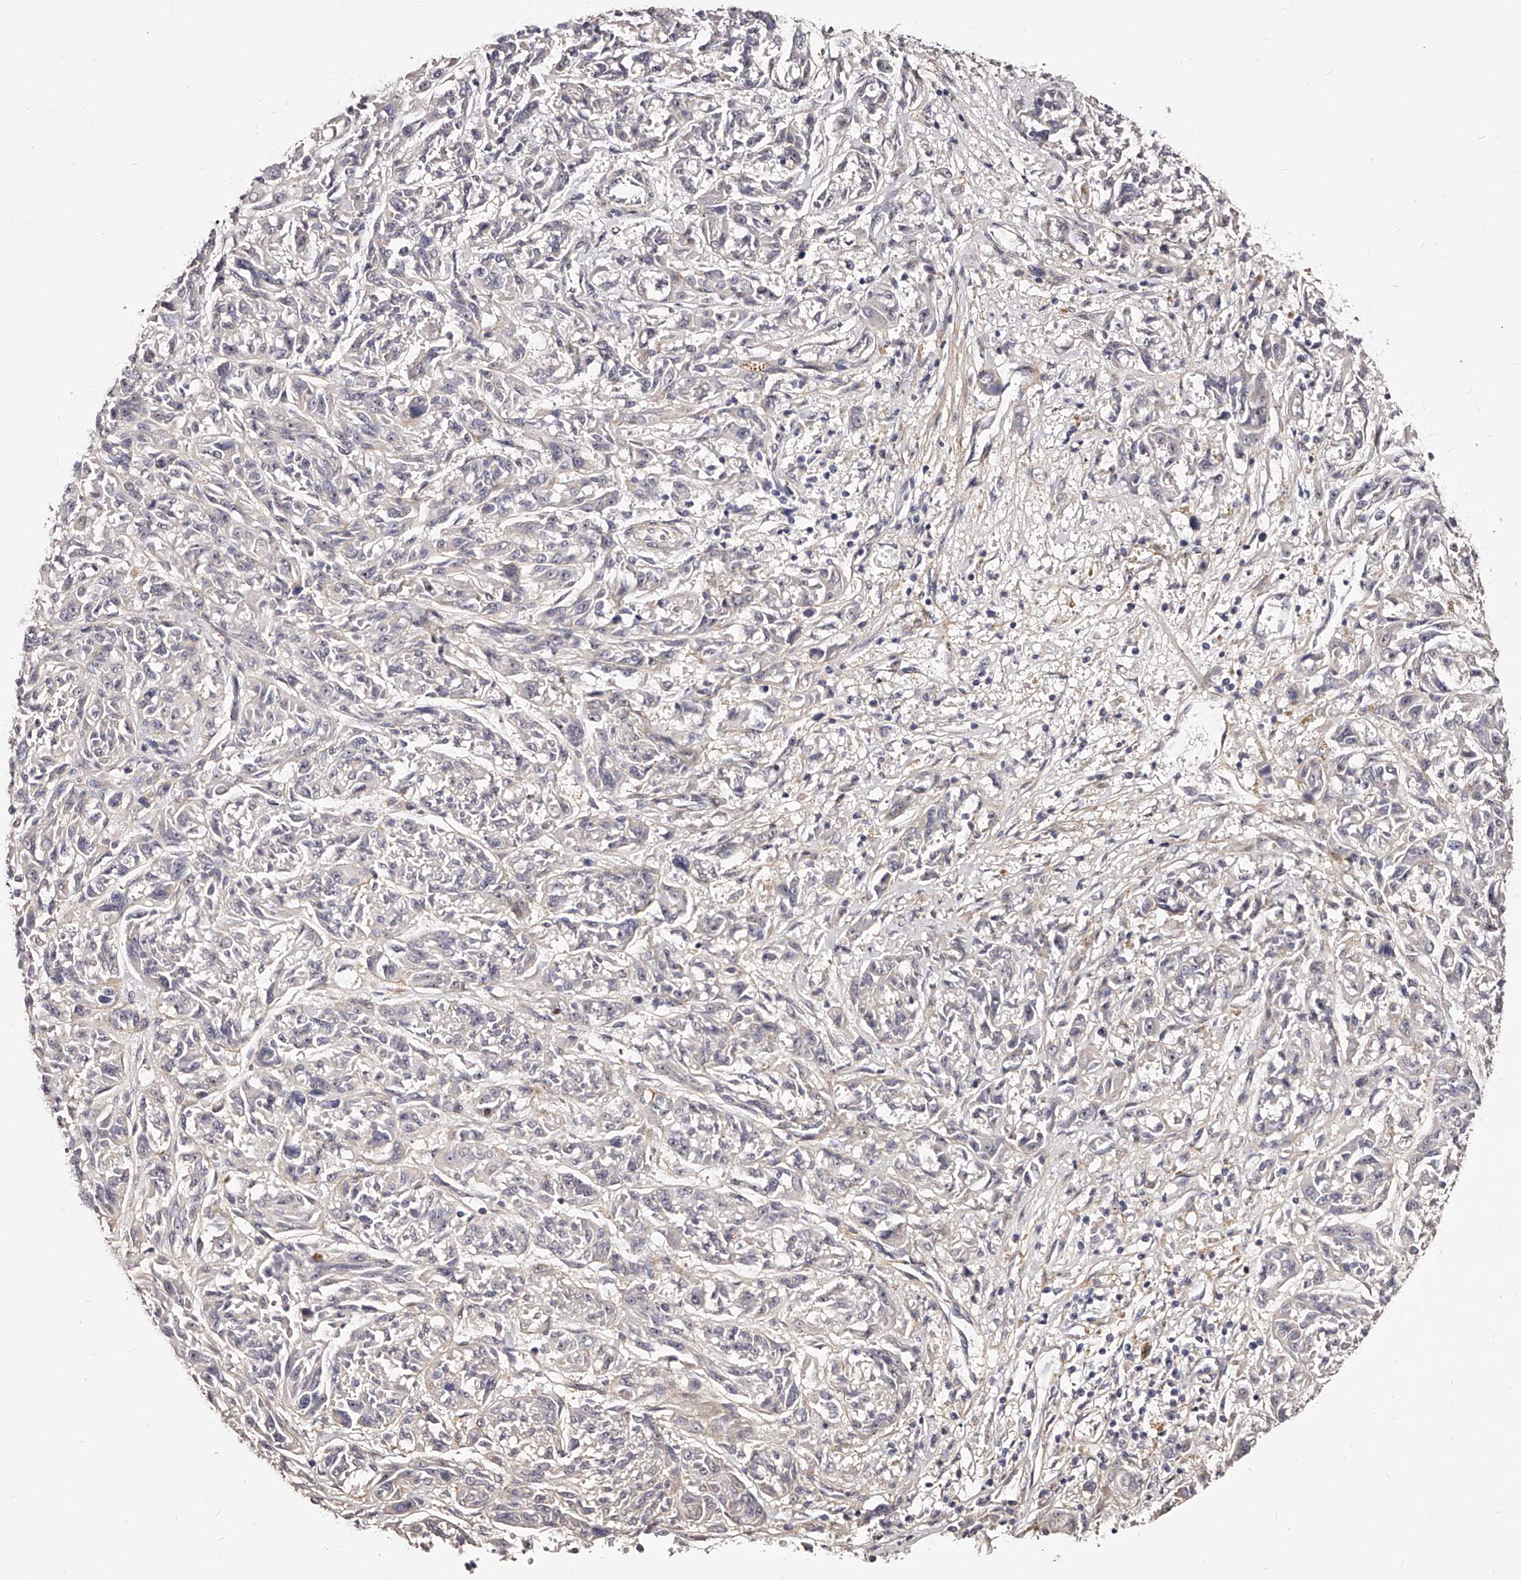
{"staining": {"intensity": "negative", "quantity": "none", "location": "none"}, "tissue": "melanoma", "cell_type": "Tumor cells", "image_type": "cancer", "snomed": [{"axis": "morphology", "description": "Malignant melanoma, NOS"}, {"axis": "topography", "description": "Skin"}], "caption": "A high-resolution histopathology image shows immunohistochemistry staining of malignant melanoma, which reveals no significant staining in tumor cells.", "gene": "ZNF502", "patient": {"sex": "male", "age": 53}}